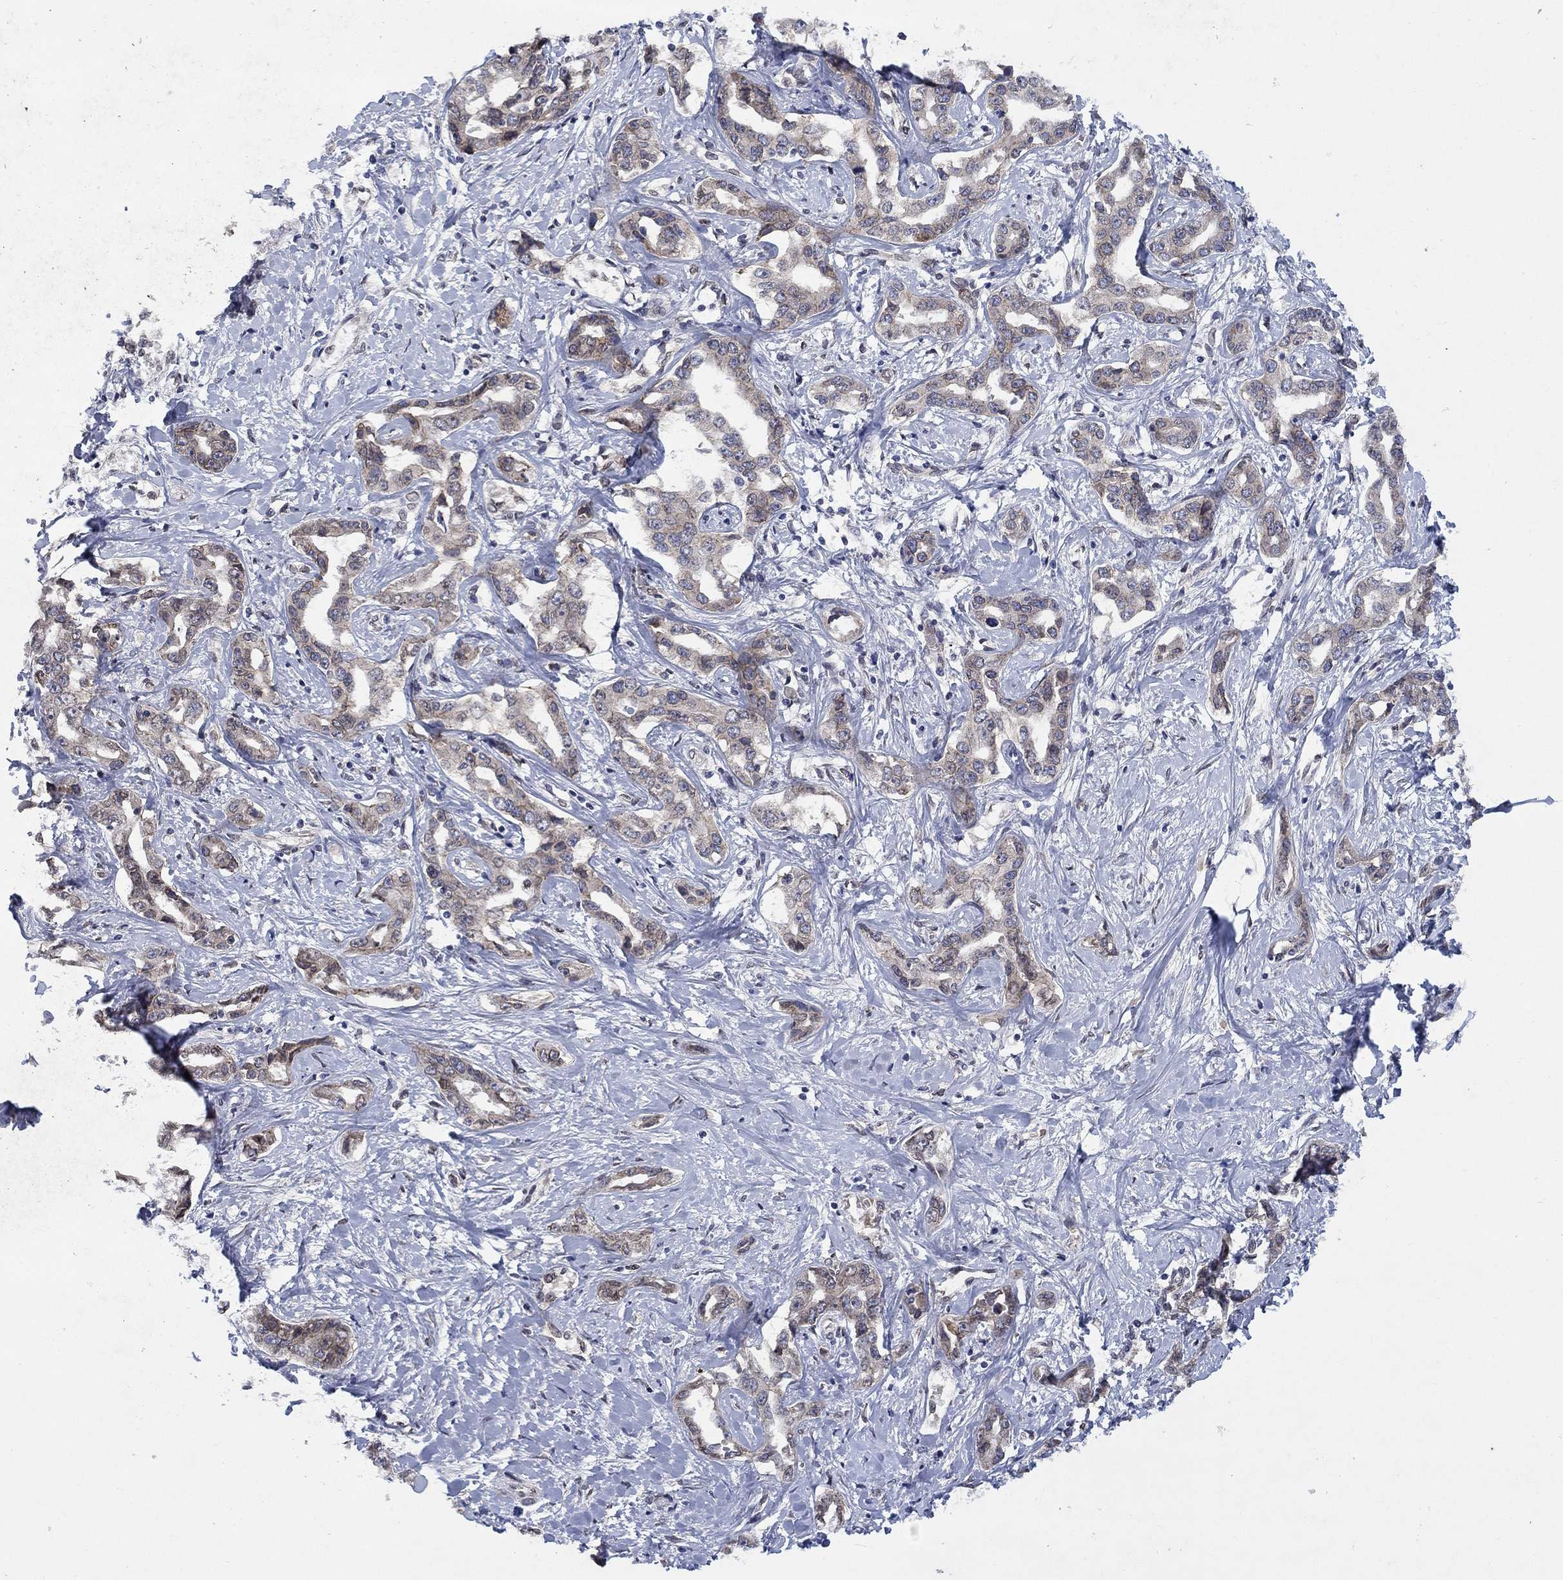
{"staining": {"intensity": "moderate", "quantity": "<25%", "location": "cytoplasmic/membranous"}, "tissue": "liver cancer", "cell_type": "Tumor cells", "image_type": "cancer", "snomed": [{"axis": "morphology", "description": "Cholangiocarcinoma"}, {"axis": "topography", "description": "Liver"}], "caption": "The image displays staining of liver cholangiocarcinoma, revealing moderate cytoplasmic/membranous protein expression (brown color) within tumor cells.", "gene": "EMC9", "patient": {"sex": "male", "age": 59}}